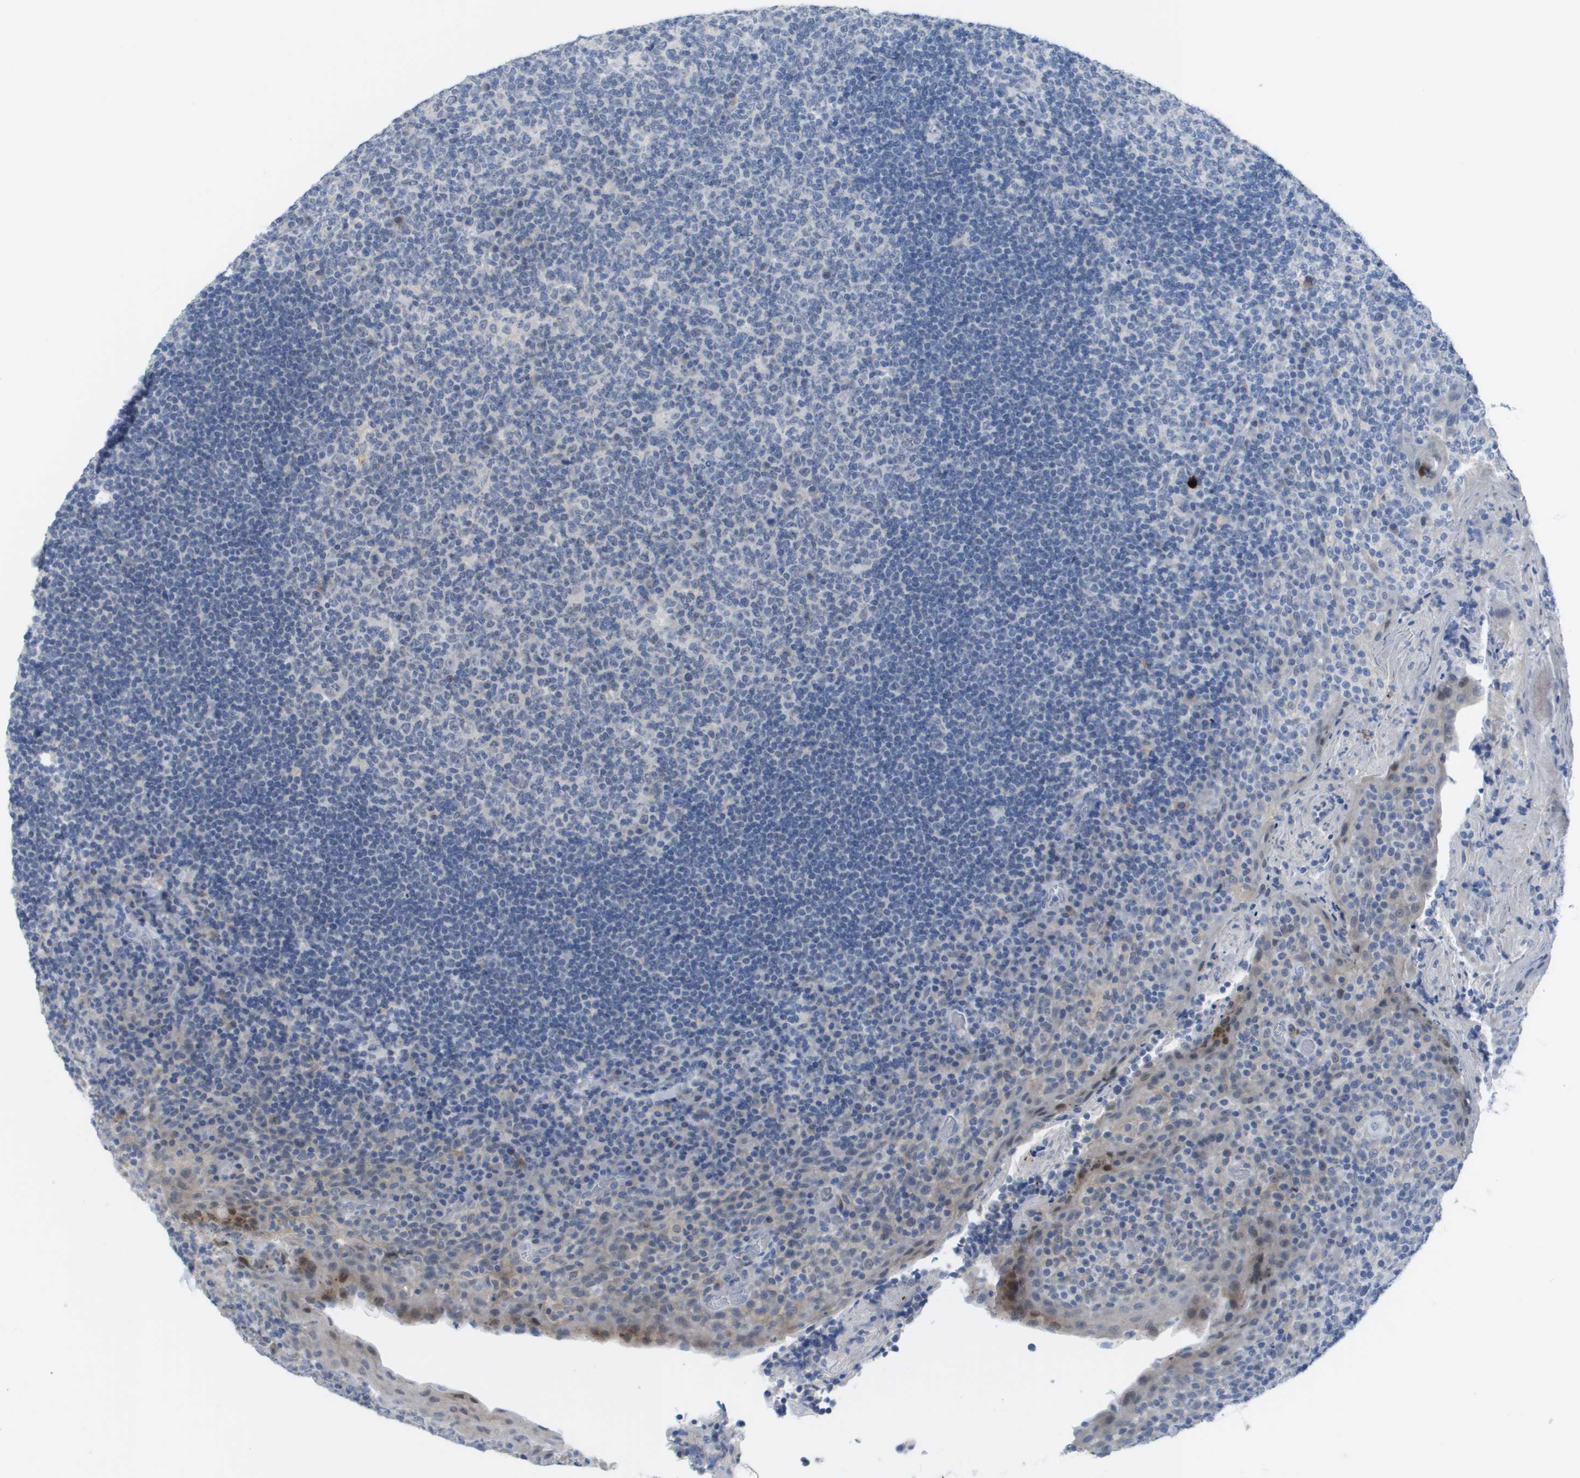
{"staining": {"intensity": "negative", "quantity": "none", "location": "none"}, "tissue": "tonsil", "cell_type": "Germinal center cells", "image_type": "normal", "snomed": [{"axis": "morphology", "description": "Normal tissue, NOS"}, {"axis": "topography", "description": "Tonsil"}], "caption": "DAB immunohistochemical staining of normal tonsil shows no significant expression in germinal center cells.", "gene": "PDE4A", "patient": {"sex": "male", "age": 17}}